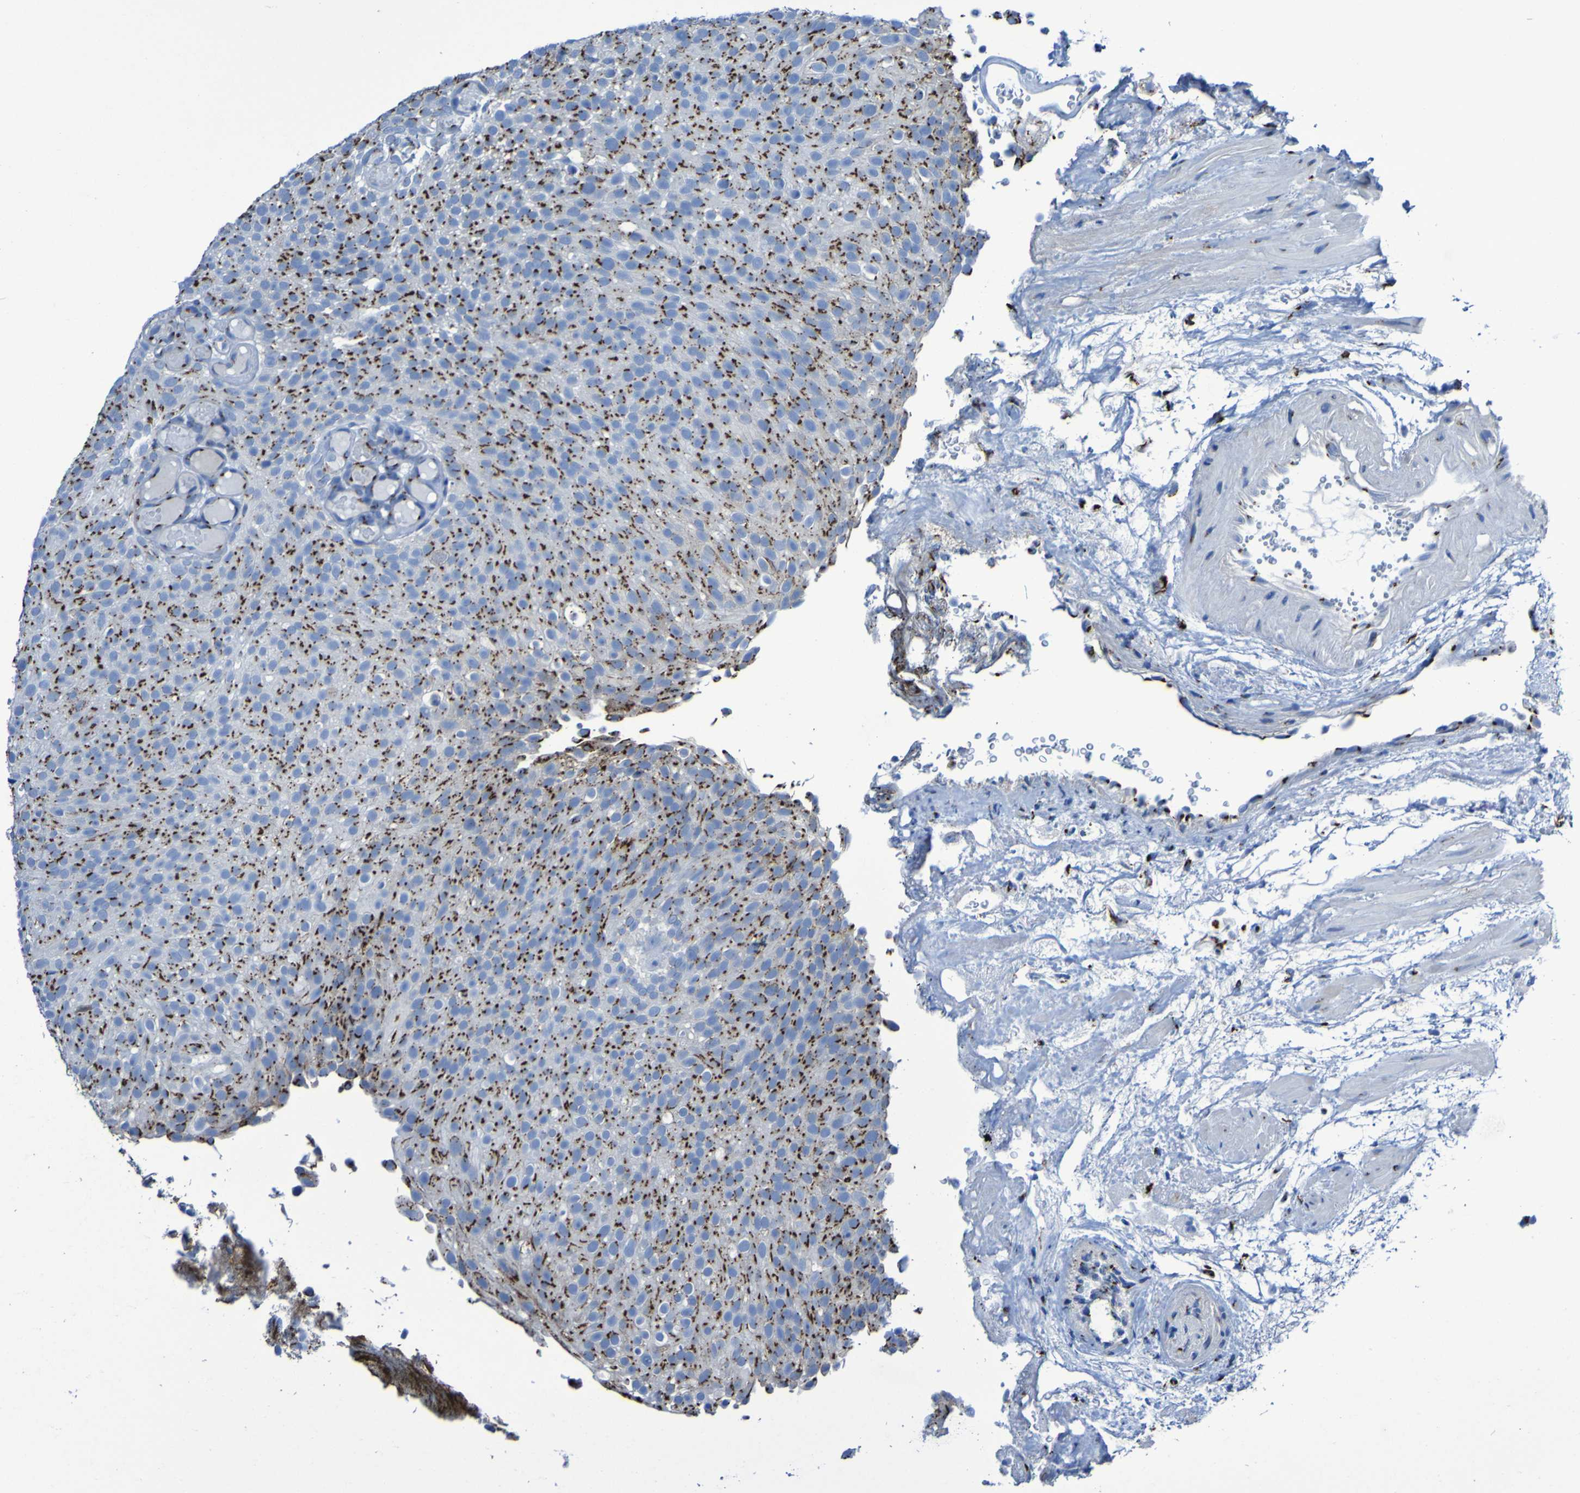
{"staining": {"intensity": "strong", "quantity": ">75%", "location": "cytoplasmic/membranous"}, "tissue": "urothelial cancer", "cell_type": "Tumor cells", "image_type": "cancer", "snomed": [{"axis": "morphology", "description": "Urothelial carcinoma, Low grade"}, {"axis": "topography", "description": "Urinary bladder"}], "caption": "High-power microscopy captured an IHC photomicrograph of urothelial cancer, revealing strong cytoplasmic/membranous staining in approximately >75% of tumor cells.", "gene": "GOLM1", "patient": {"sex": "male", "age": 78}}